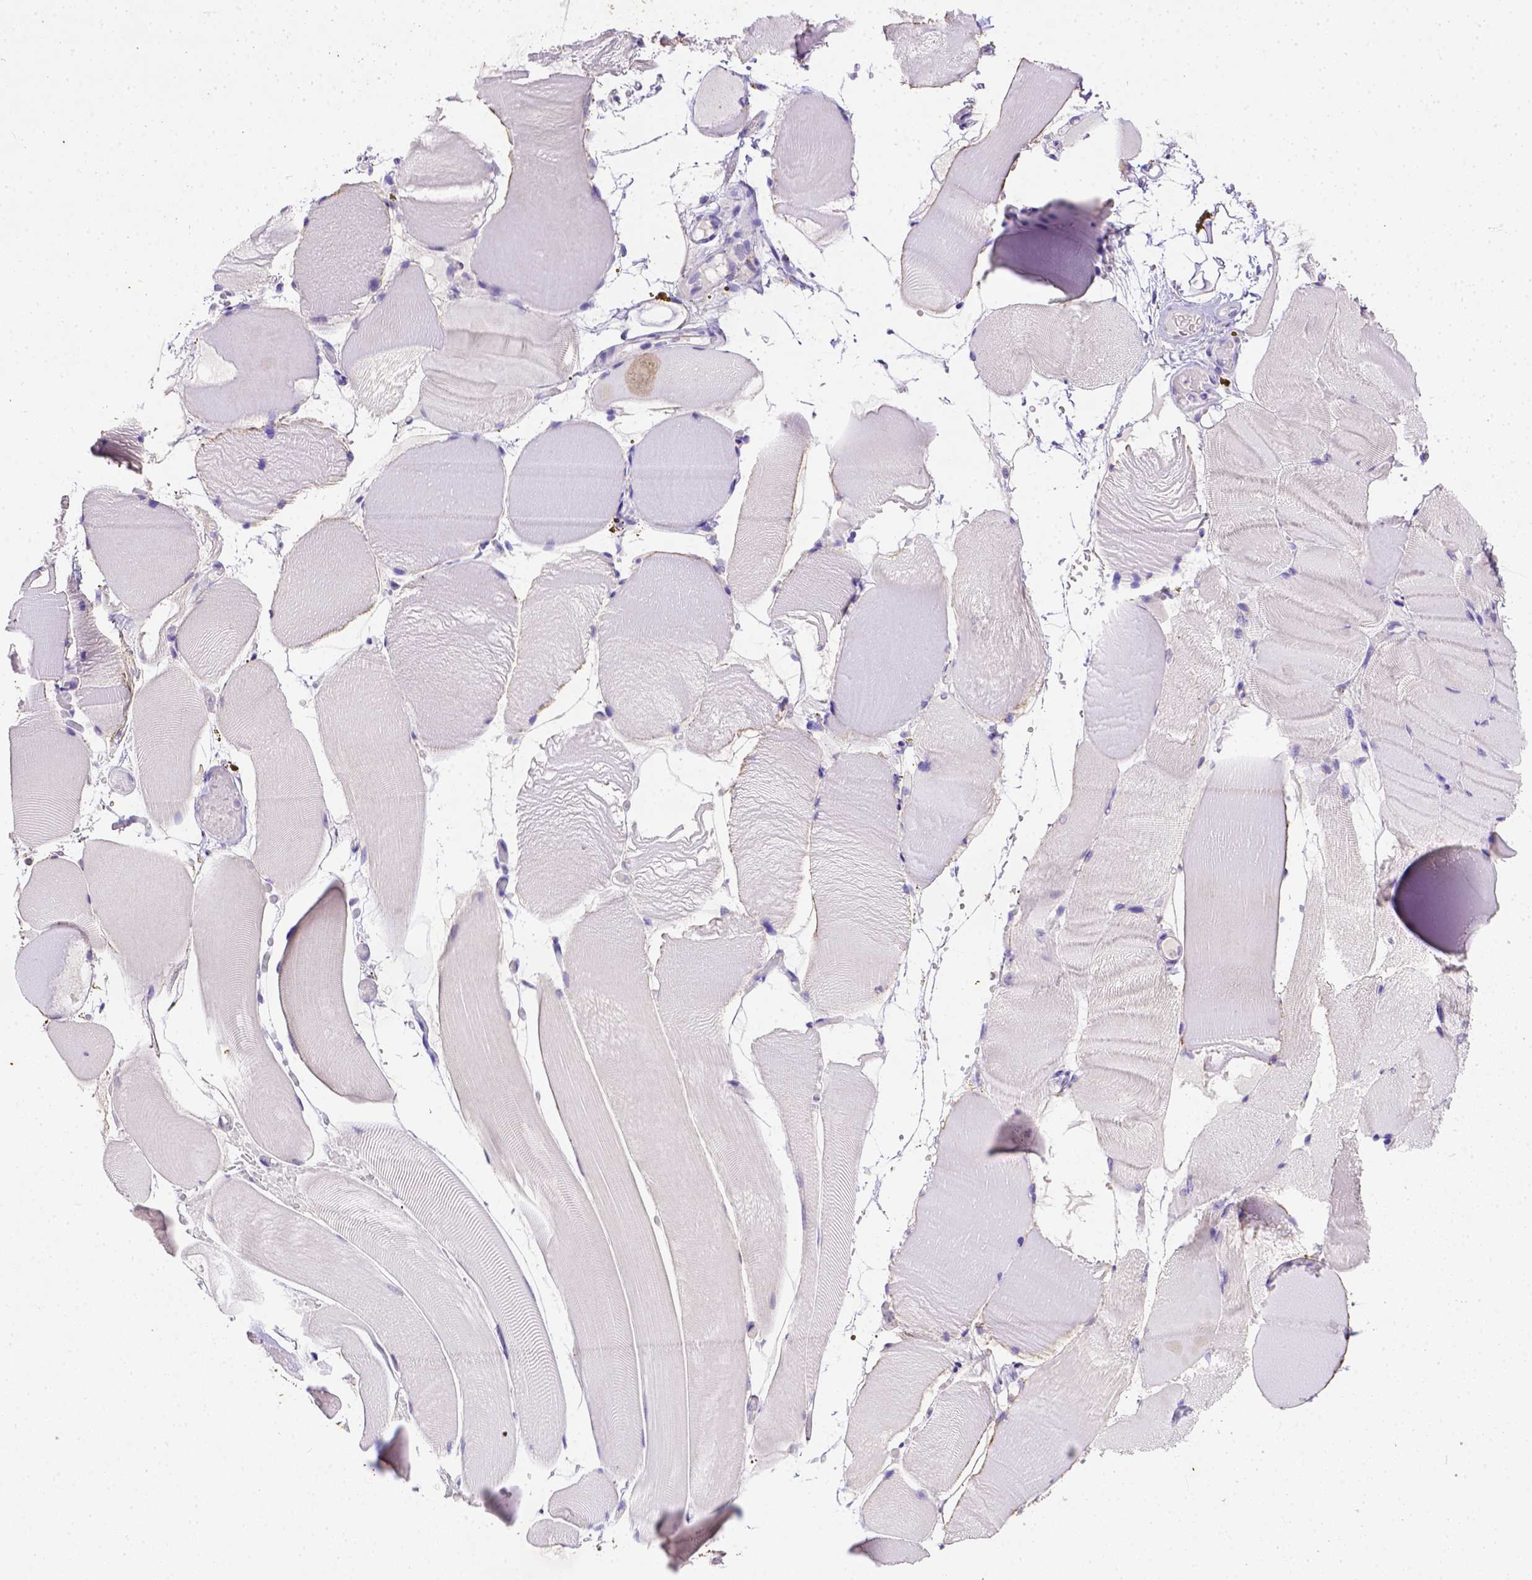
{"staining": {"intensity": "negative", "quantity": "none", "location": "none"}, "tissue": "skeletal muscle", "cell_type": "Myocytes", "image_type": "normal", "snomed": [{"axis": "morphology", "description": "Normal tissue, NOS"}, {"axis": "topography", "description": "Skeletal muscle"}], "caption": "Immunohistochemistry micrograph of unremarkable skeletal muscle: skeletal muscle stained with DAB (3,3'-diaminobenzidine) shows no significant protein expression in myocytes. (DAB immunohistochemistry (IHC) with hematoxylin counter stain).", "gene": "B3GAT1", "patient": {"sex": "female", "age": 37}}